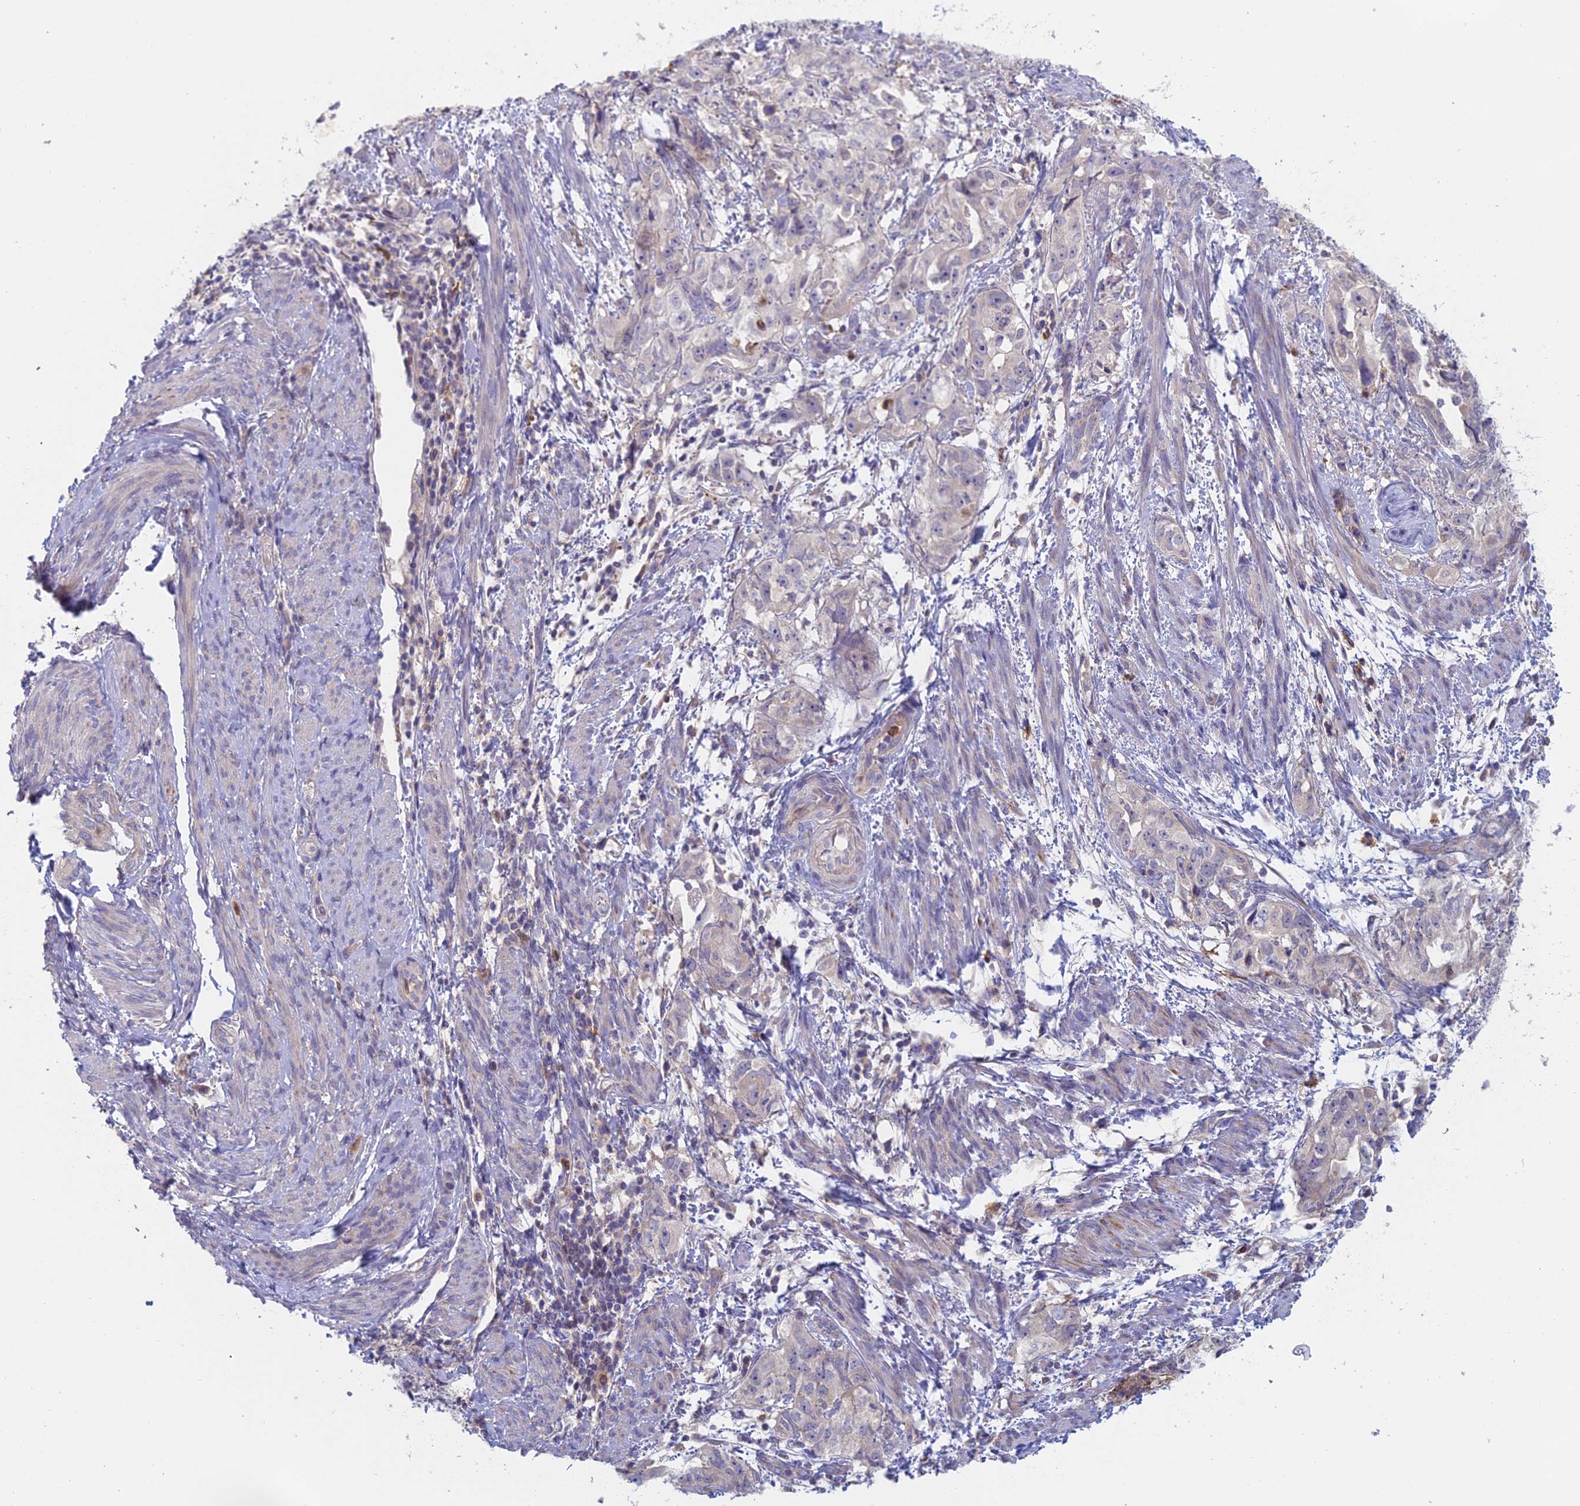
{"staining": {"intensity": "negative", "quantity": "none", "location": "none"}, "tissue": "endometrial cancer", "cell_type": "Tumor cells", "image_type": "cancer", "snomed": [{"axis": "morphology", "description": "Adenocarcinoma, NOS"}, {"axis": "topography", "description": "Endometrium"}], "caption": "Immunohistochemical staining of adenocarcinoma (endometrial) displays no significant staining in tumor cells.", "gene": "IFTAP", "patient": {"sex": "female", "age": 65}}